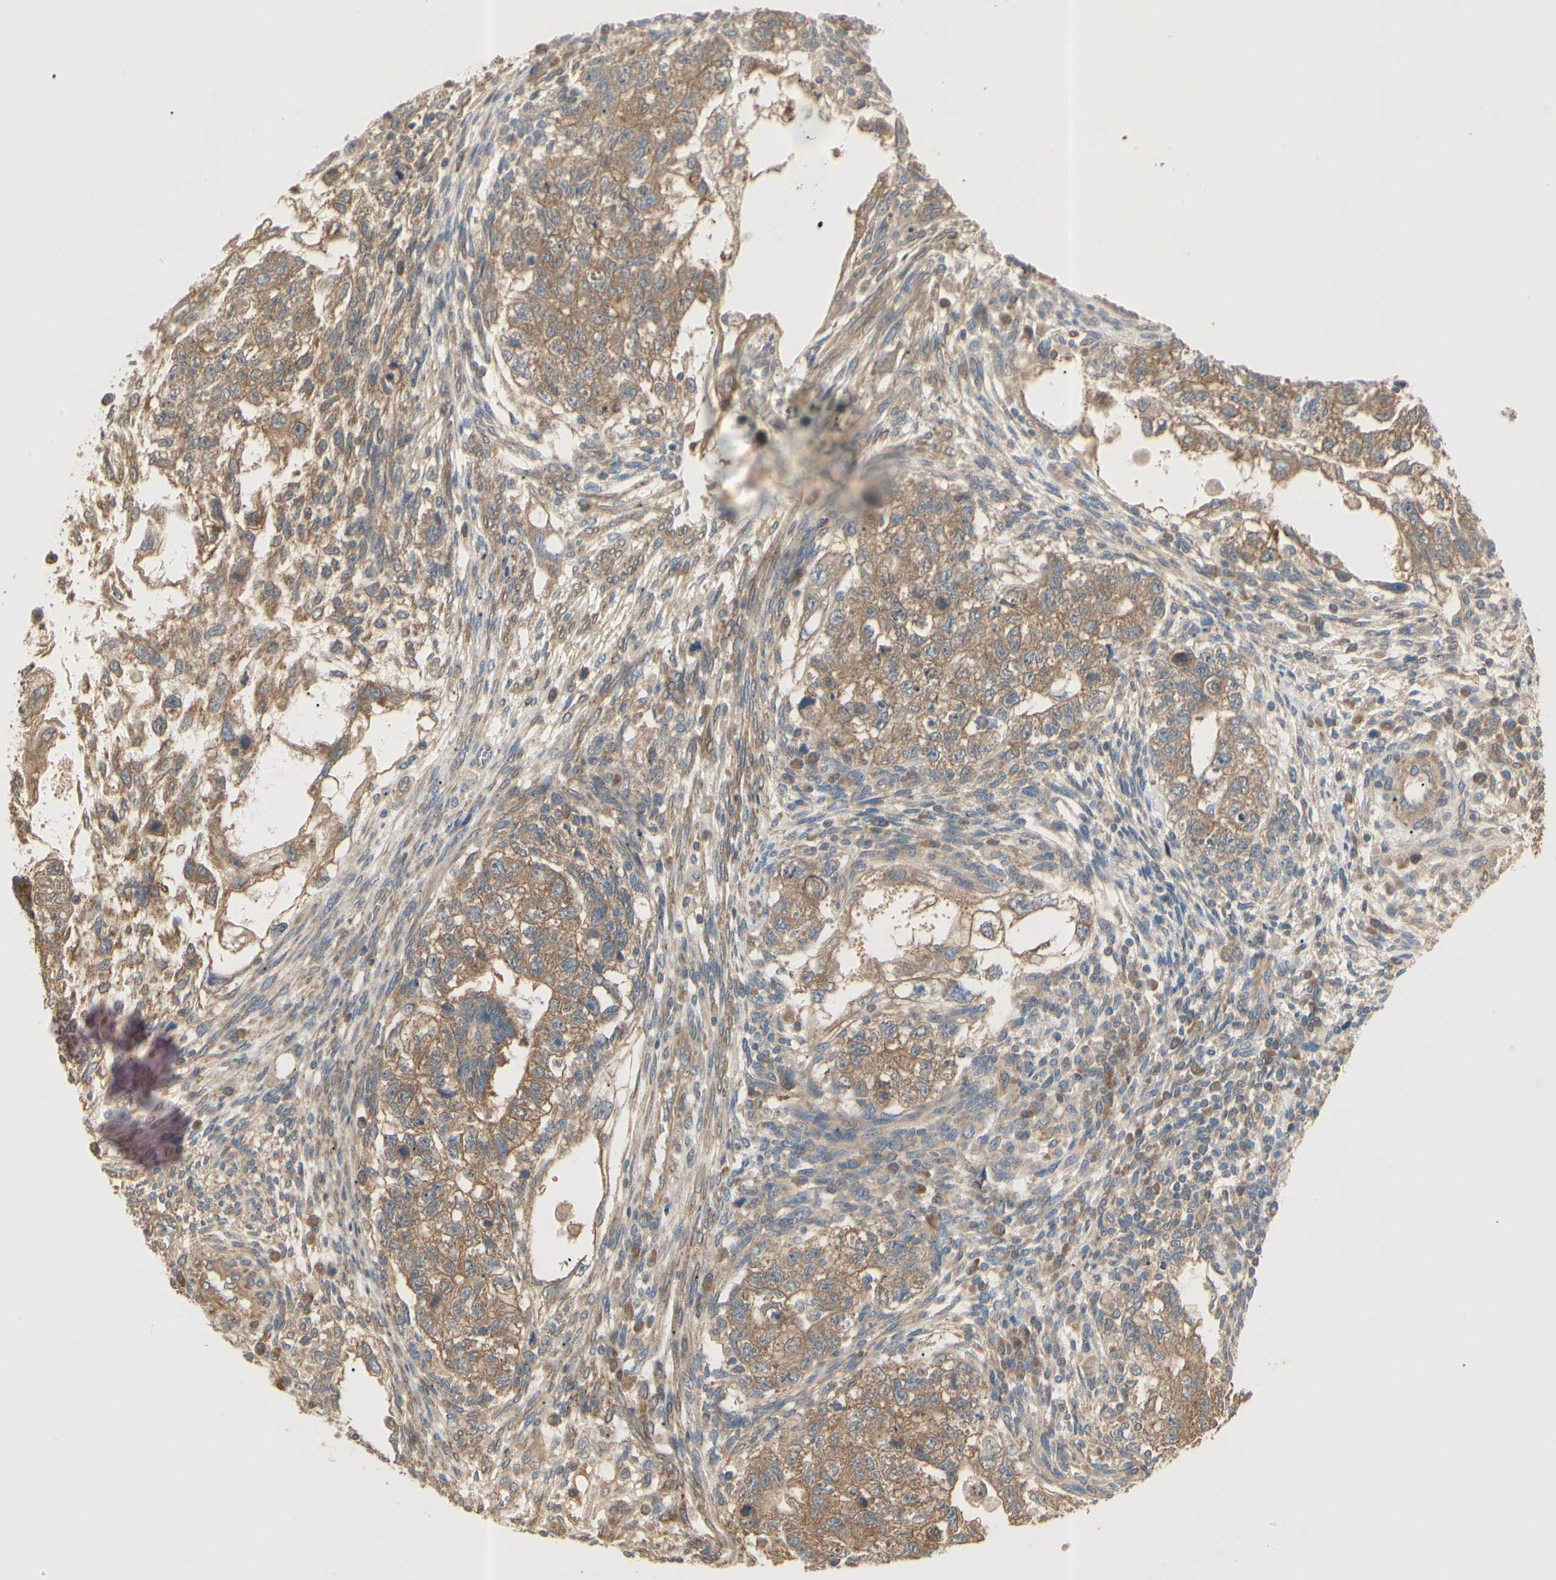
{"staining": {"intensity": "moderate", "quantity": ">75%", "location": "cytoplasmic/membranous"}, "tissue": "testis cancer", "cell_type": "Tumor cells", "image_type": "cancer", "snomed": [{"axis": "morphology", "description": "Normal tissue, NOS"}, {"axis": "morphology", "description": "Carcinoma, Embryonal, NOS"}, {"axis": "topography", "description": "Testis"}], "caption": "High-power microscopy captured an IHC micrograph of embryonal carcinoma (testis), revealing moderate cytoplasmic/membranous staining in about >75% of tumor cells.", "gene": "IRAG1", "patient": {"sex": "male", "age": 36}}